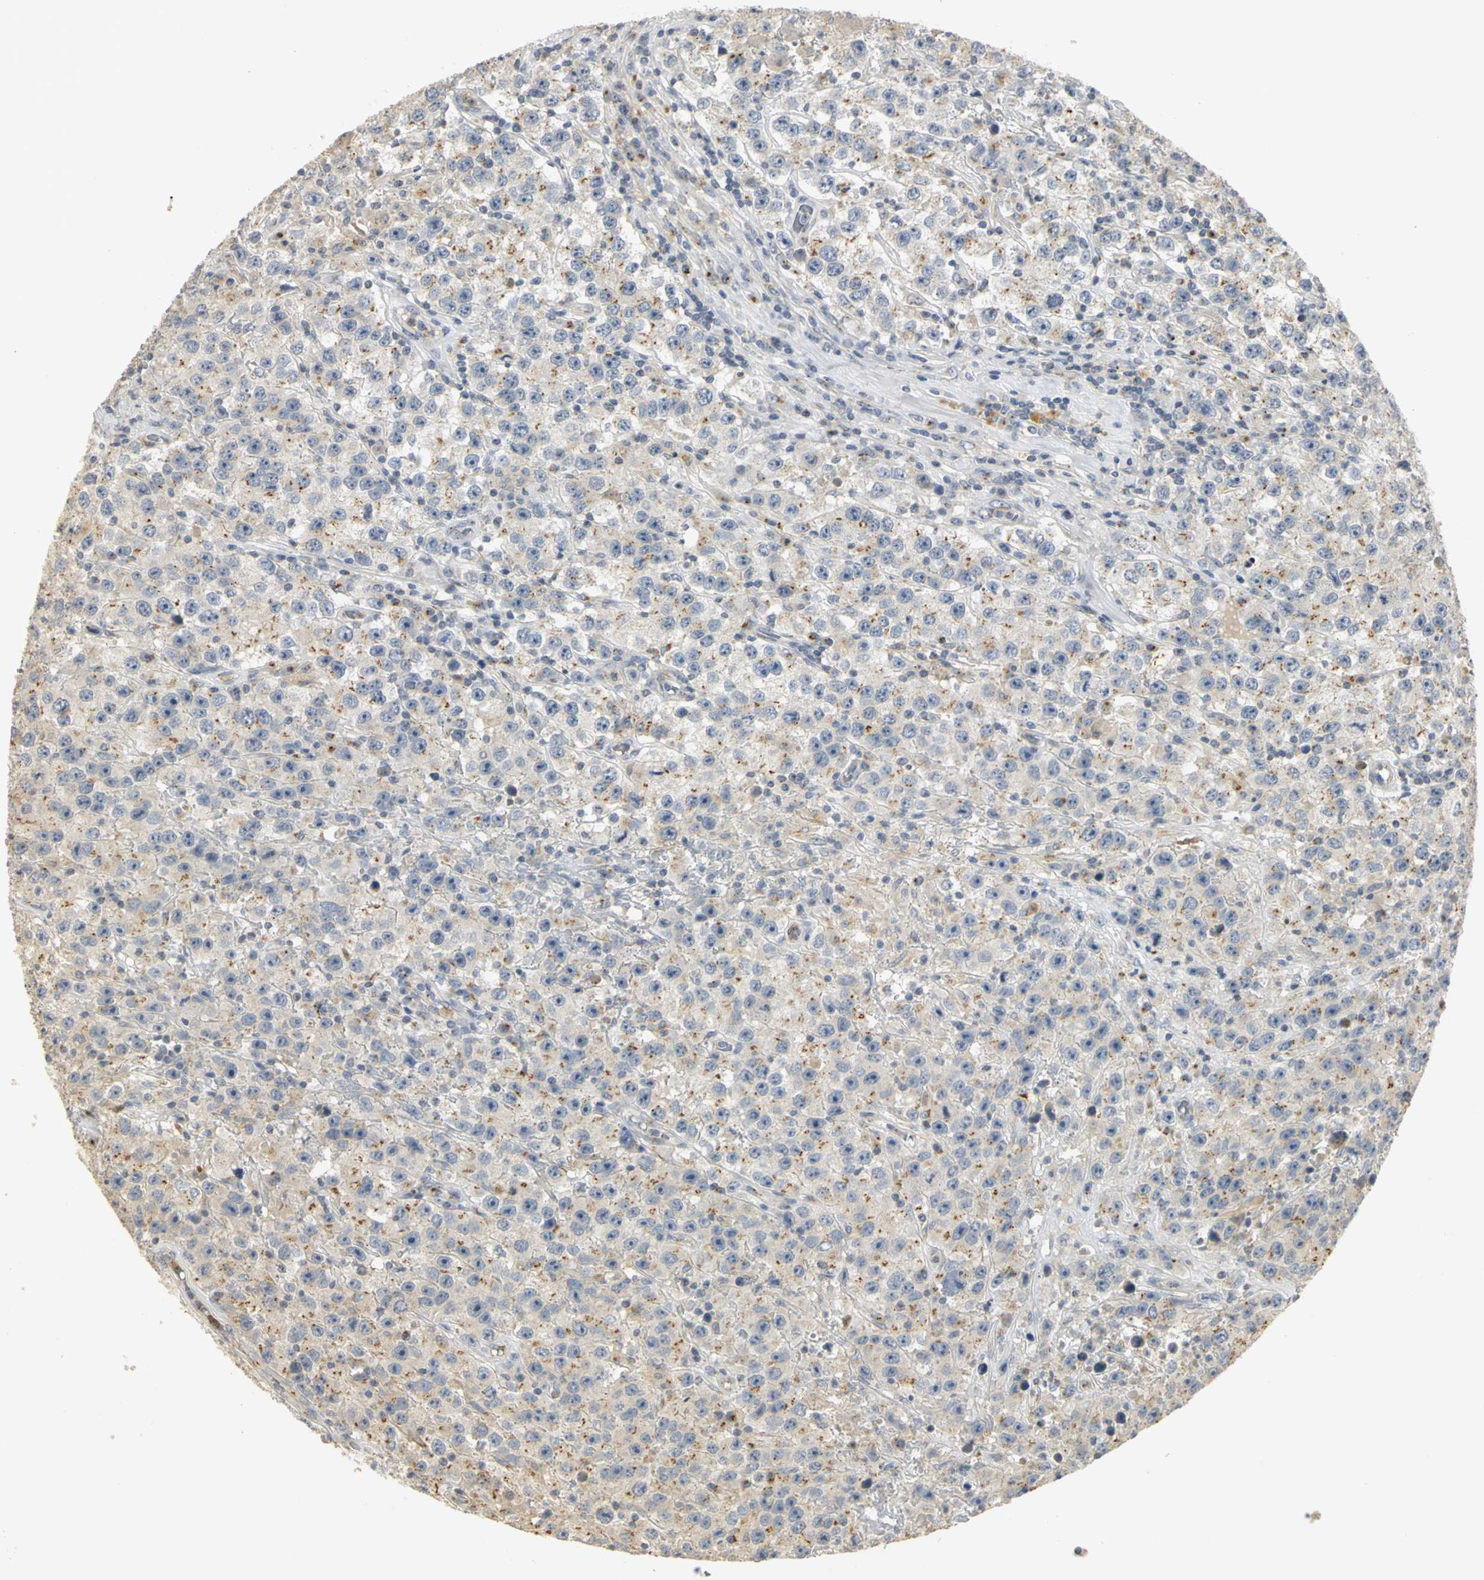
{"staining": {"intensity": "weak", "quantity": "25%-75%", "location": "cytoplasmic/membranous"}, "tissue": "testis cancer", "cell_type": "Tumor cells", "image_type": "cancer", "snomed": [{"axis": "morphology", "description": "Seminoma, NOS"}, {"axis": "topography", "description": "Testis"}], "caption": "This histopathology image exhibits seminoma (testis) stained with IHC to label a protein in brown. The cytoplasmic/membranous of tumor cells show weak positivity for the protein. Nuclei are counter-stained blue.", "gene": "TM9SF2", "patient": {"sex": "male", "age": 52}}